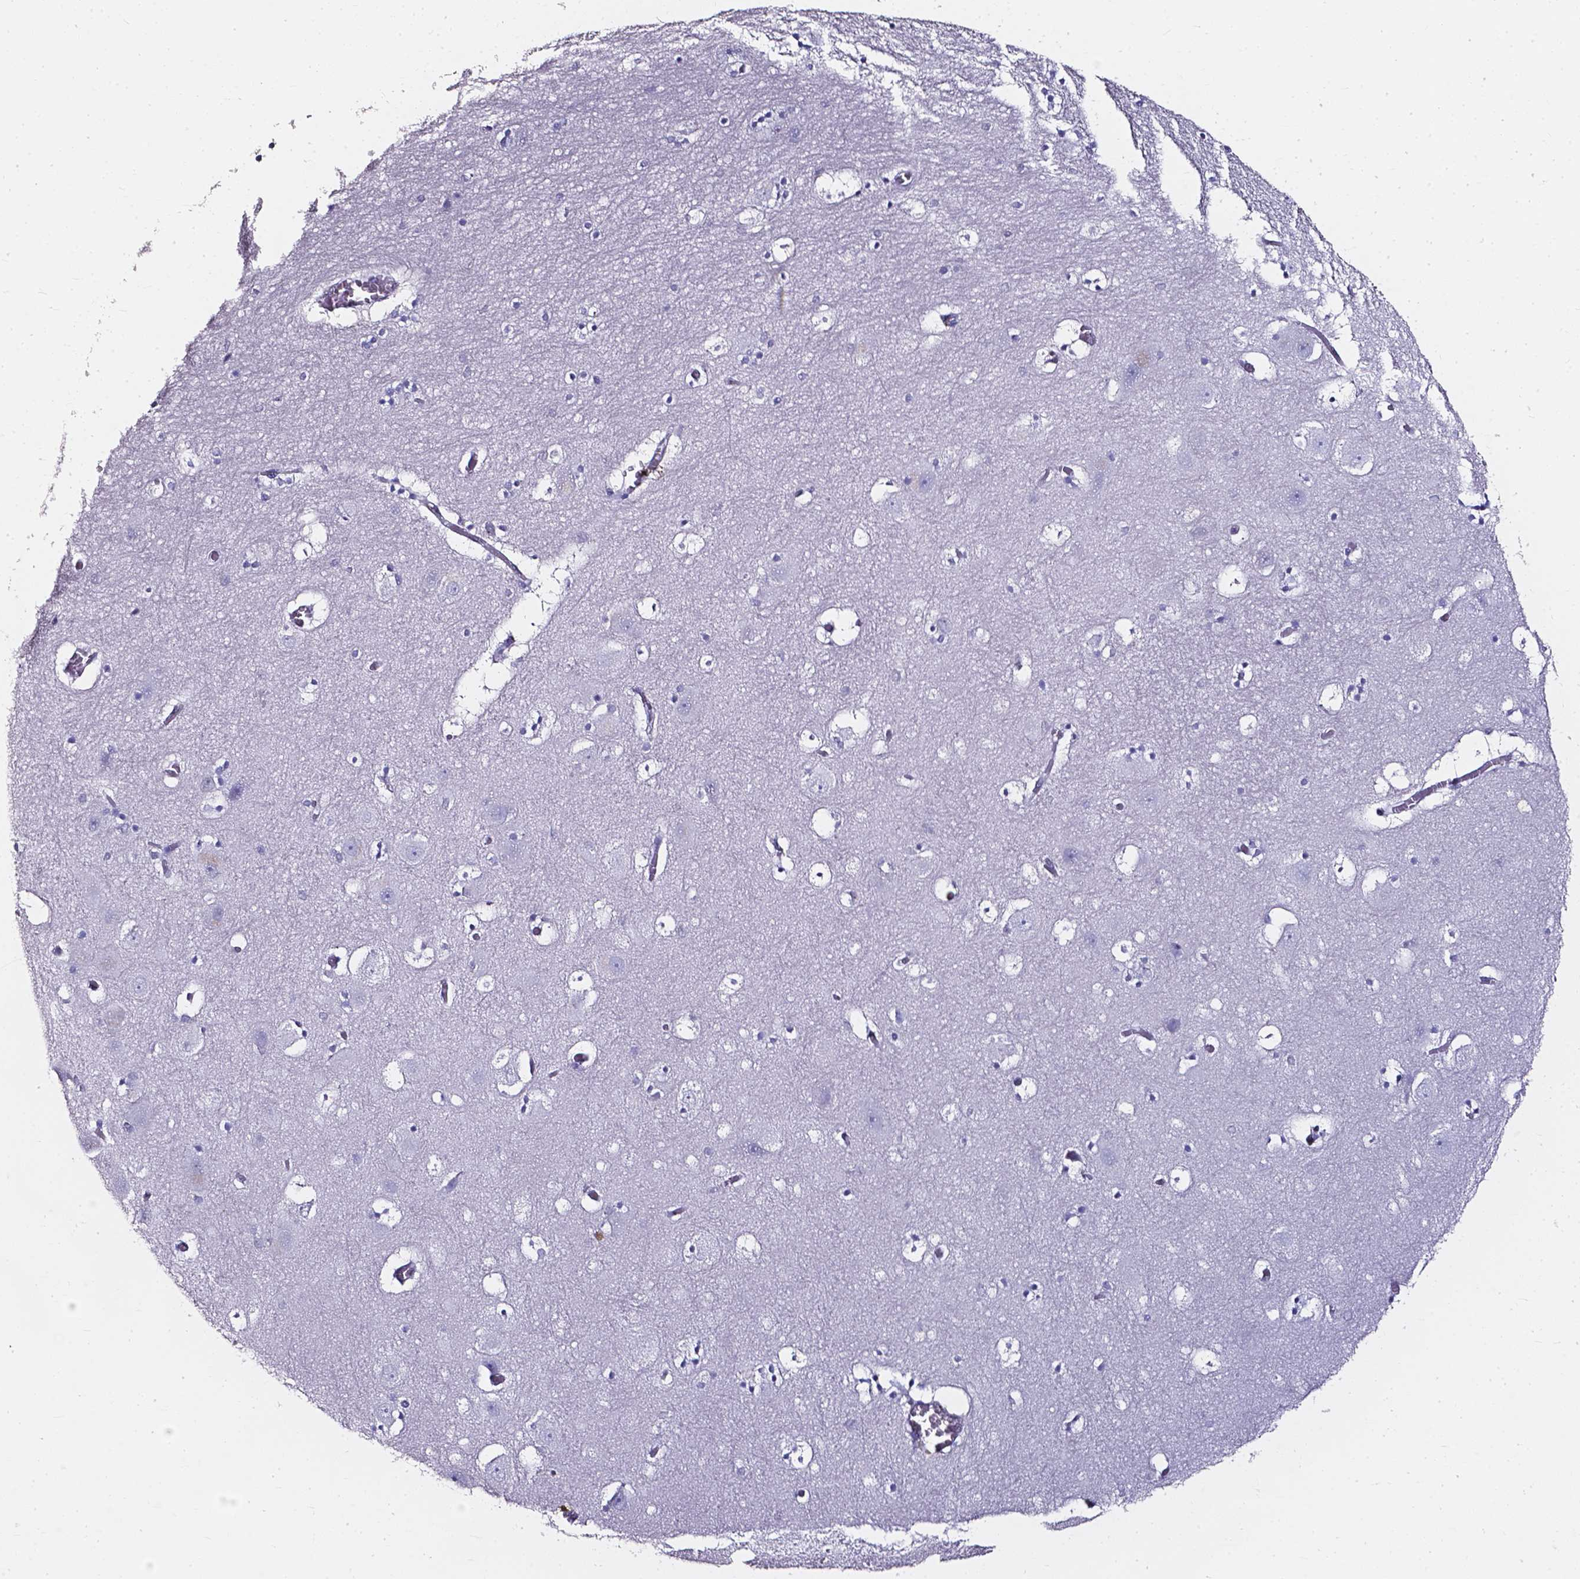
{"staining": {"intensity": "negative", "quantity": "none", "location": "none"}, "tissue": "hippocampus", "cell_type": "Glial cells", "image_type": "normal", "snomed": [{"axis": "morphology", "description": "Normal tissue, NOS"}, {"axis": "topography", "description": "Hippocampus"}], "caption": "The IHC micrograph has no significant positivity in glial cells of hippocampus. Nuclei are stained in blue.", "gene": "AKR1B10", "patient": {"sex": "male", "age": 45}}